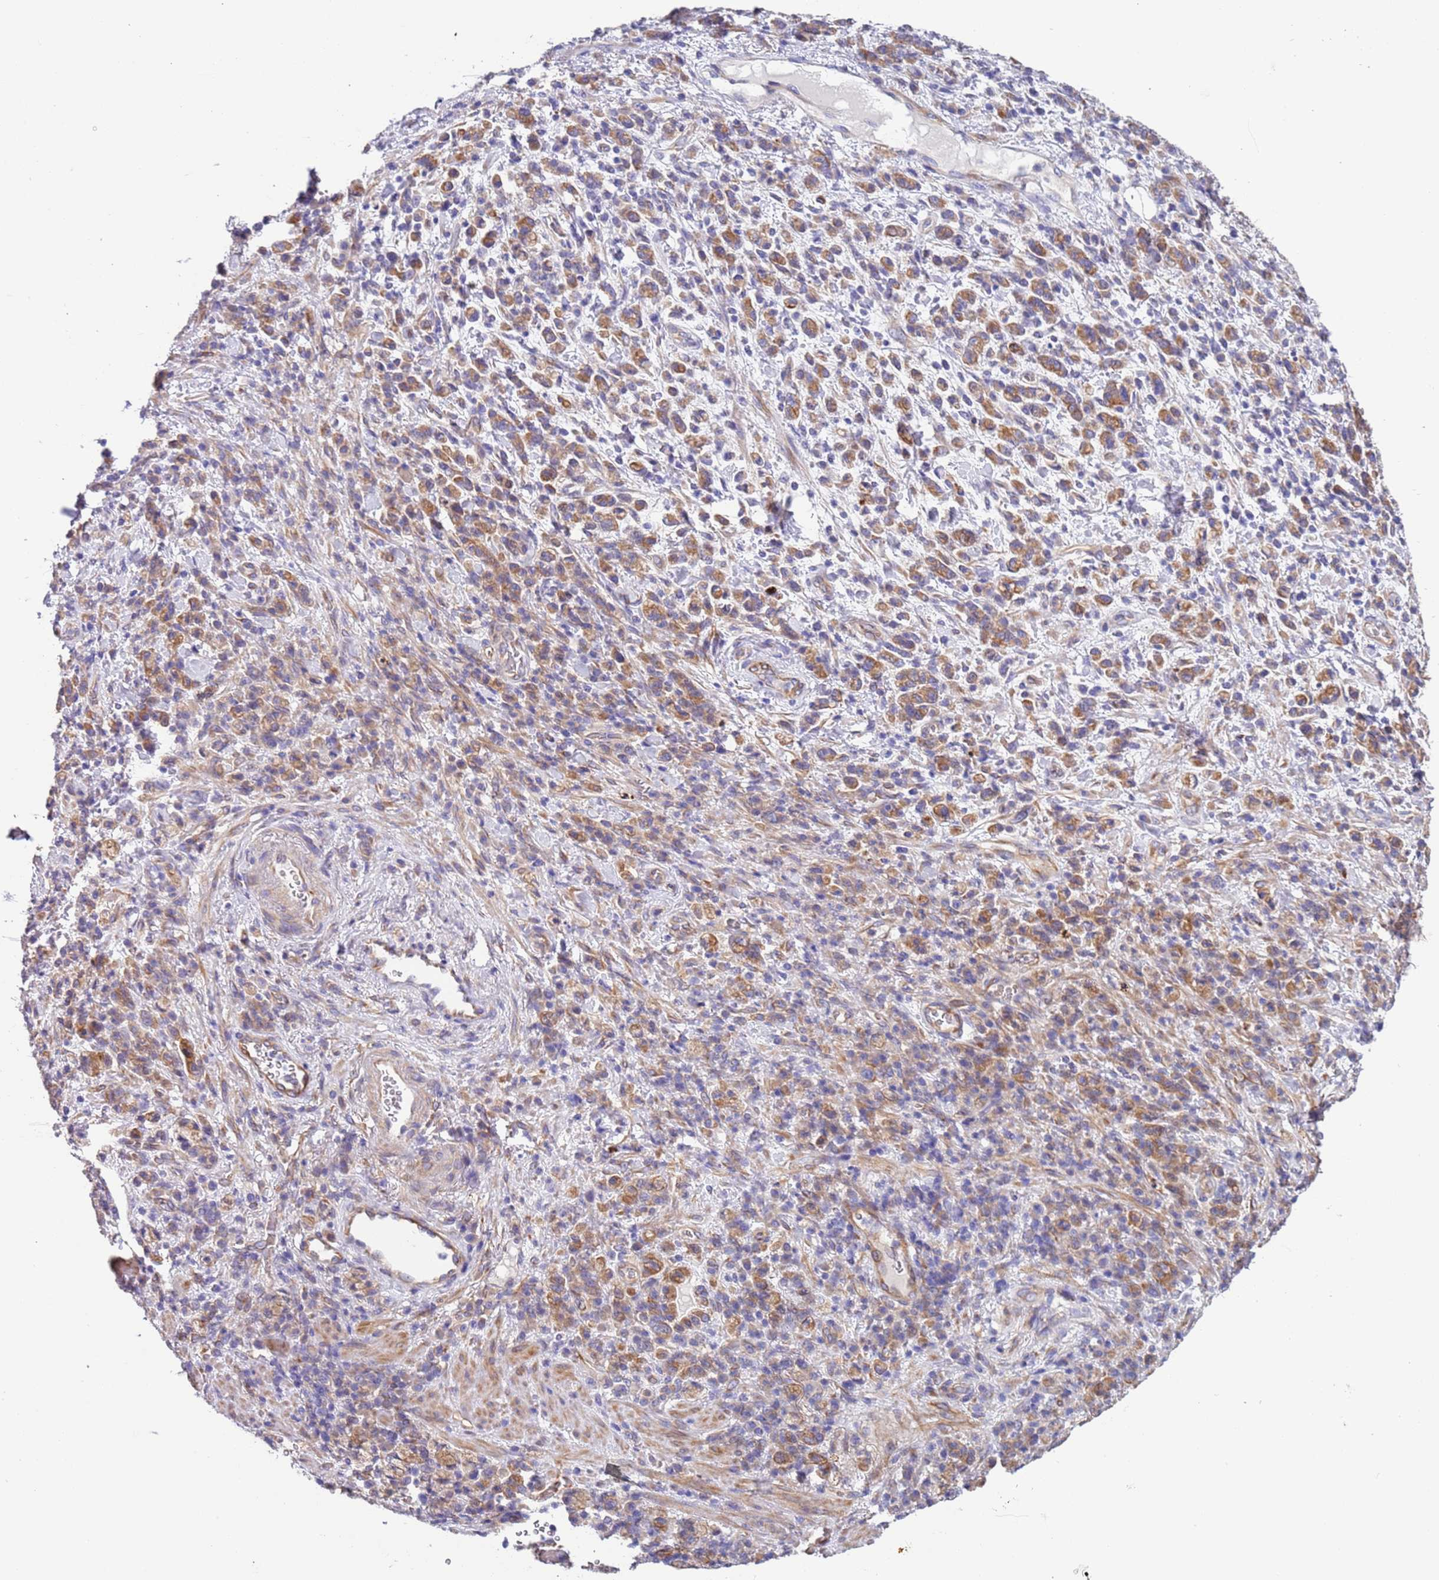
{"staining": {"intensity": "moderate", "quantity": ">75%", "location": "cytoplasmic/membranous"}, "tissue": "stomach cancer", "cell_type": "Tumor cells", "image_type": "cancer", "snomed": [{"axis": "morphology", "description": "Adenocarcinoma, NOS"}, {"axis": "topography", "description": "Stomach"}], "caption": "Human stomach cancer stained for a protein (brown) reveals moderate cytoplasmic/membranous positive staining in approximately >75% of tumor cells.", "gene": "LAMB4", "patient": {"sex": "male", "age": 76}}